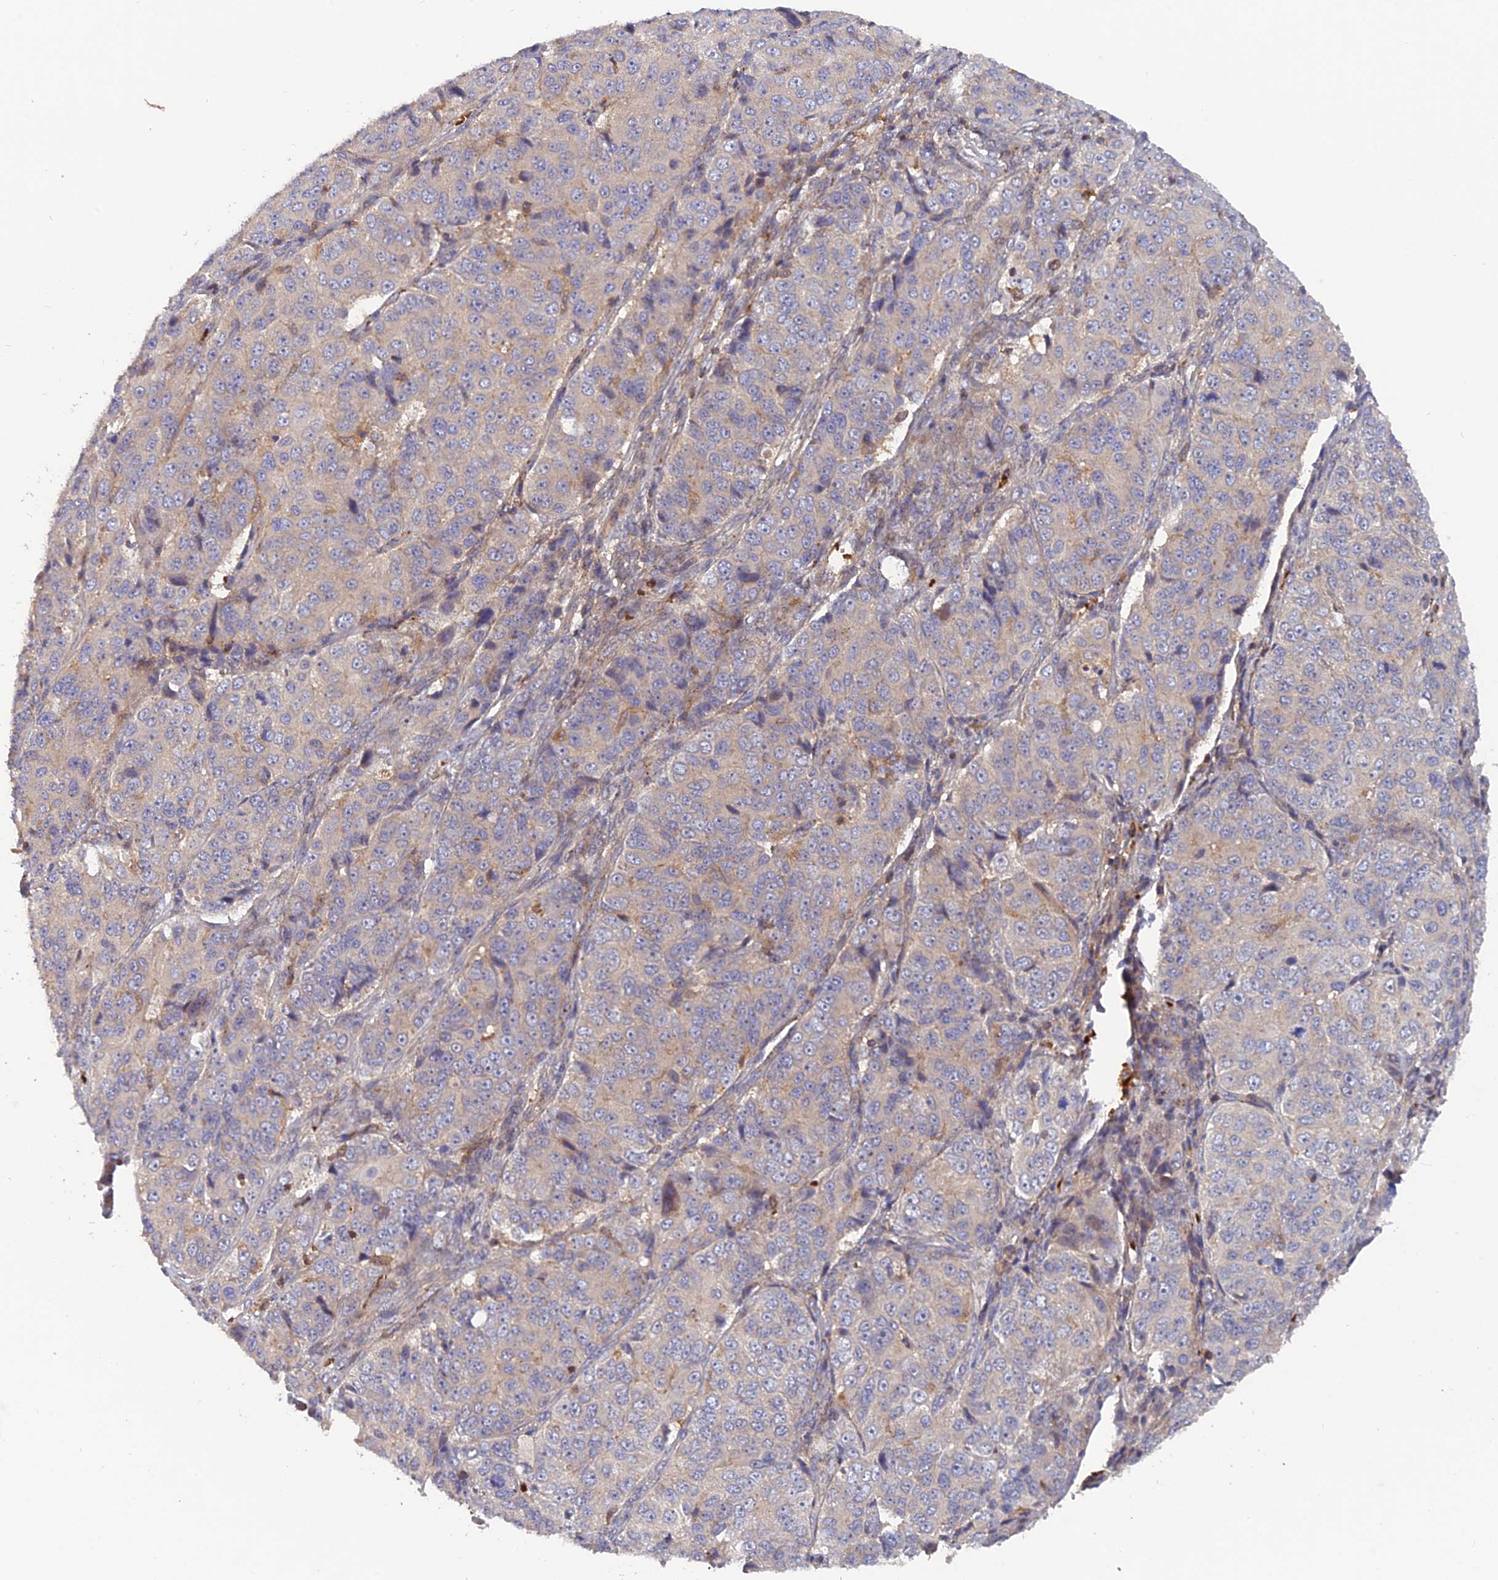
{"staining": {"intensity": "negative", "quantity": "none", "location": "none"}, "tissue": "ovarian cancer", "cell_type": "Tumor cells", "image_type": "cancer", "snomed": [{"axis": "morphology", "description": "Carcinoma, endometroid"}, {"axis": "topography", "description": "Ovary"}], "caption": "Protein analysis of ovarian endometroid carcinoma exhibits no significant staining in tumor cells.", "gene": "CPNE7", "patient": {"sex": "female", "age": 51}}